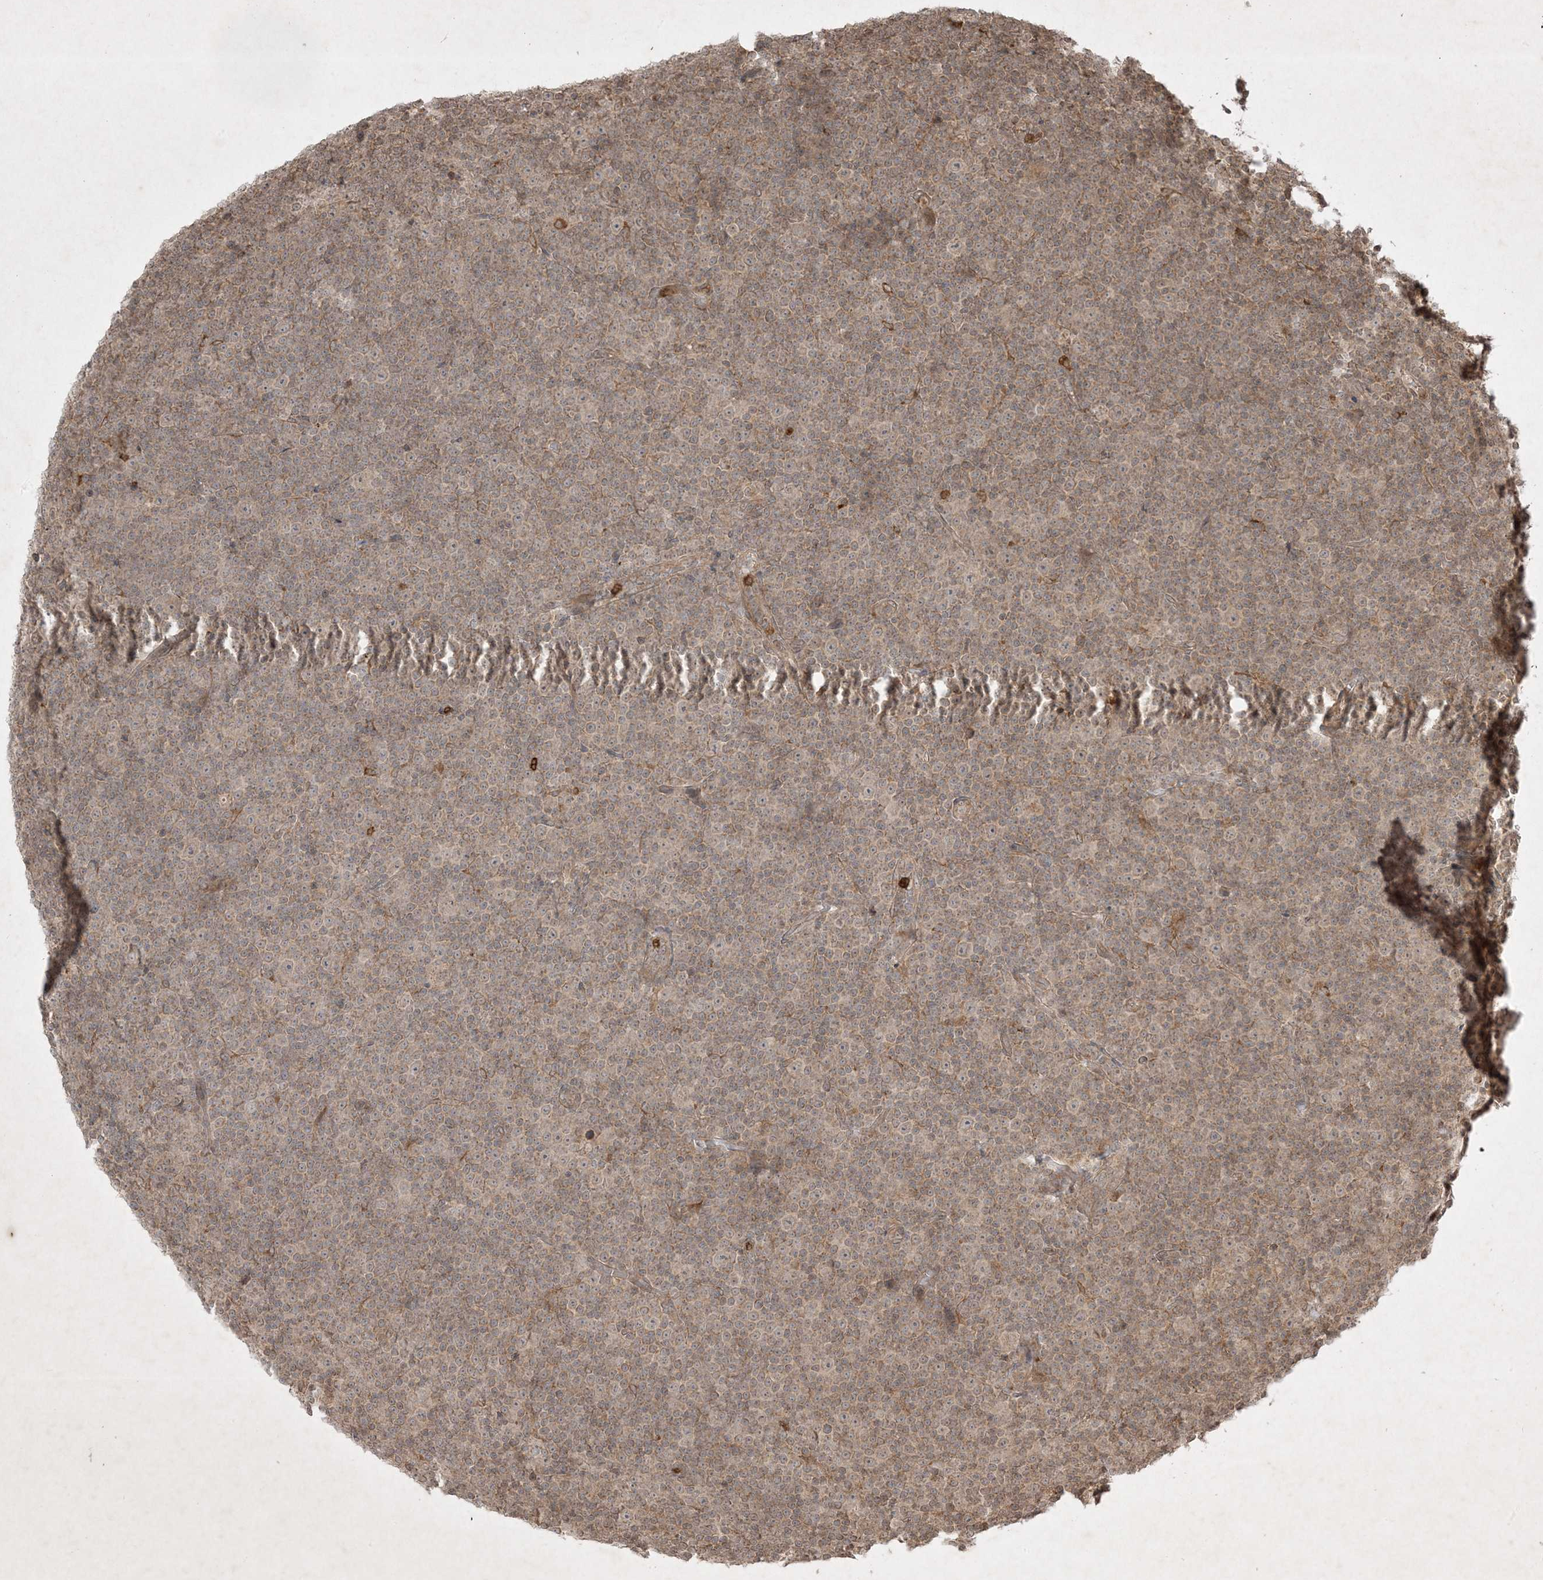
{"staining": {"intensity": "weak", "quantity": "25%-75%", "location": "cytoplasmic/membranous"}, "tissue": "lymphoma", "cell_type": "Tumor cells", "image_type": "cancer", "snomed": [{"axis": "morphology", "description": "Malignant lymphoma, non-Hodgkin's type, Low grade"}, {"axis": "topography", "description": "Lymph node"}], "caption": "Brown immunohistochemical staining in malignant lymphoma, non-Hodgkin's type (low-grade) demonstrates weak cytoplasmic/membranous expression in about 25%-75% of tumor cells.", "gene": "PTK6", "patient": {"sex": "female", "age": 67}}